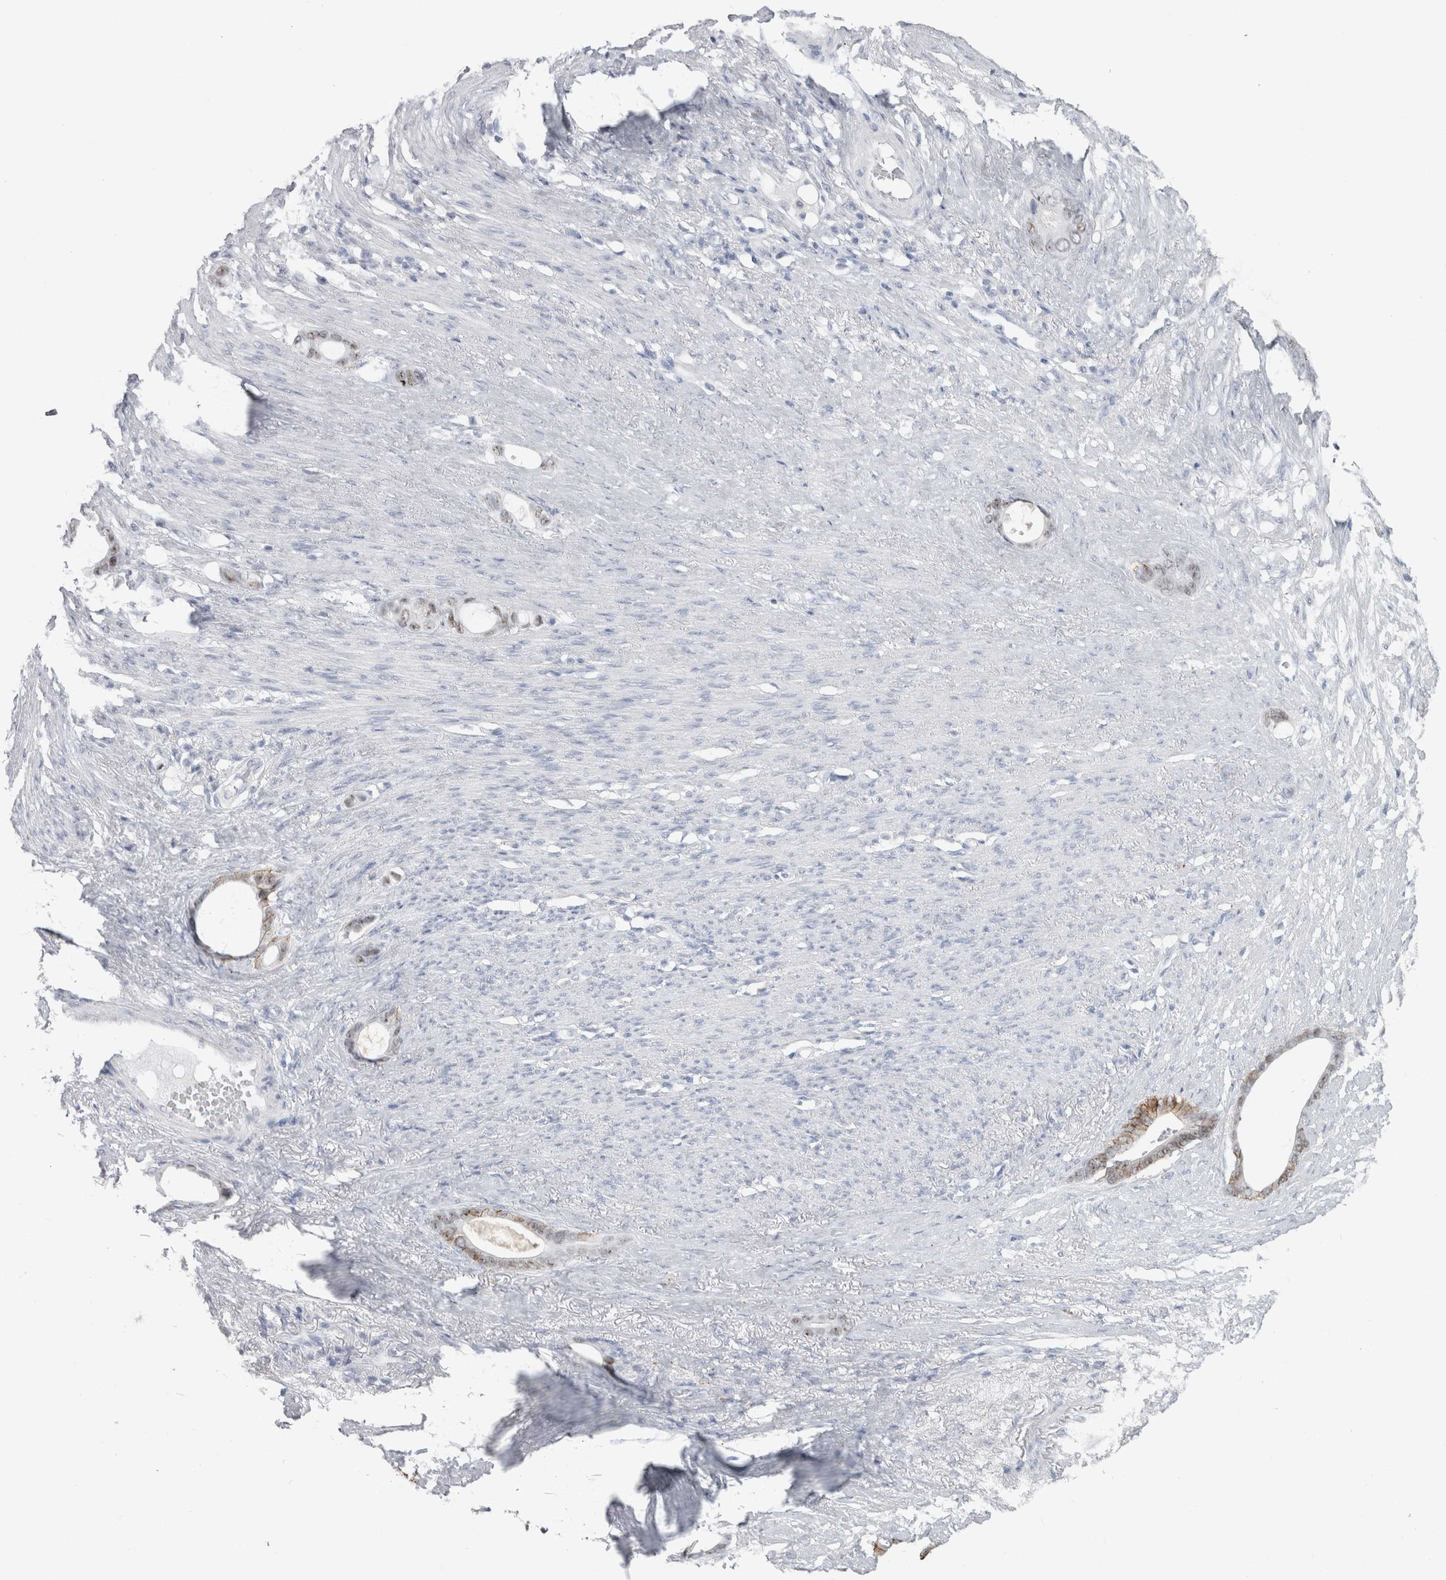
{"staining": {"intensity": "moderate", "quantity": ">75%", "location": "cytoplasmic/membranous,nuclear"}, "tissue": "stomach cancer", "cell_type": "Tumor cells", "image_type": "cancer", "snomed": [{"axis": "morphology", "description": "Adenocarcinoma, NOS"}, {"axis": "topography", "description": "Stomach"}], "caption": "Brown immunohistochemical staining in stomach adenocarcinoma demonstrates moderate cytoplasmic/membranous and nuclear expression in about >75% of tumor cells. (Stains: DAB in brown, nuclei in blue, Microscopy: brightfield microscopy at high magnification).", "gene": "CDH17", "patient": {"sex": "female", "age": 75}}